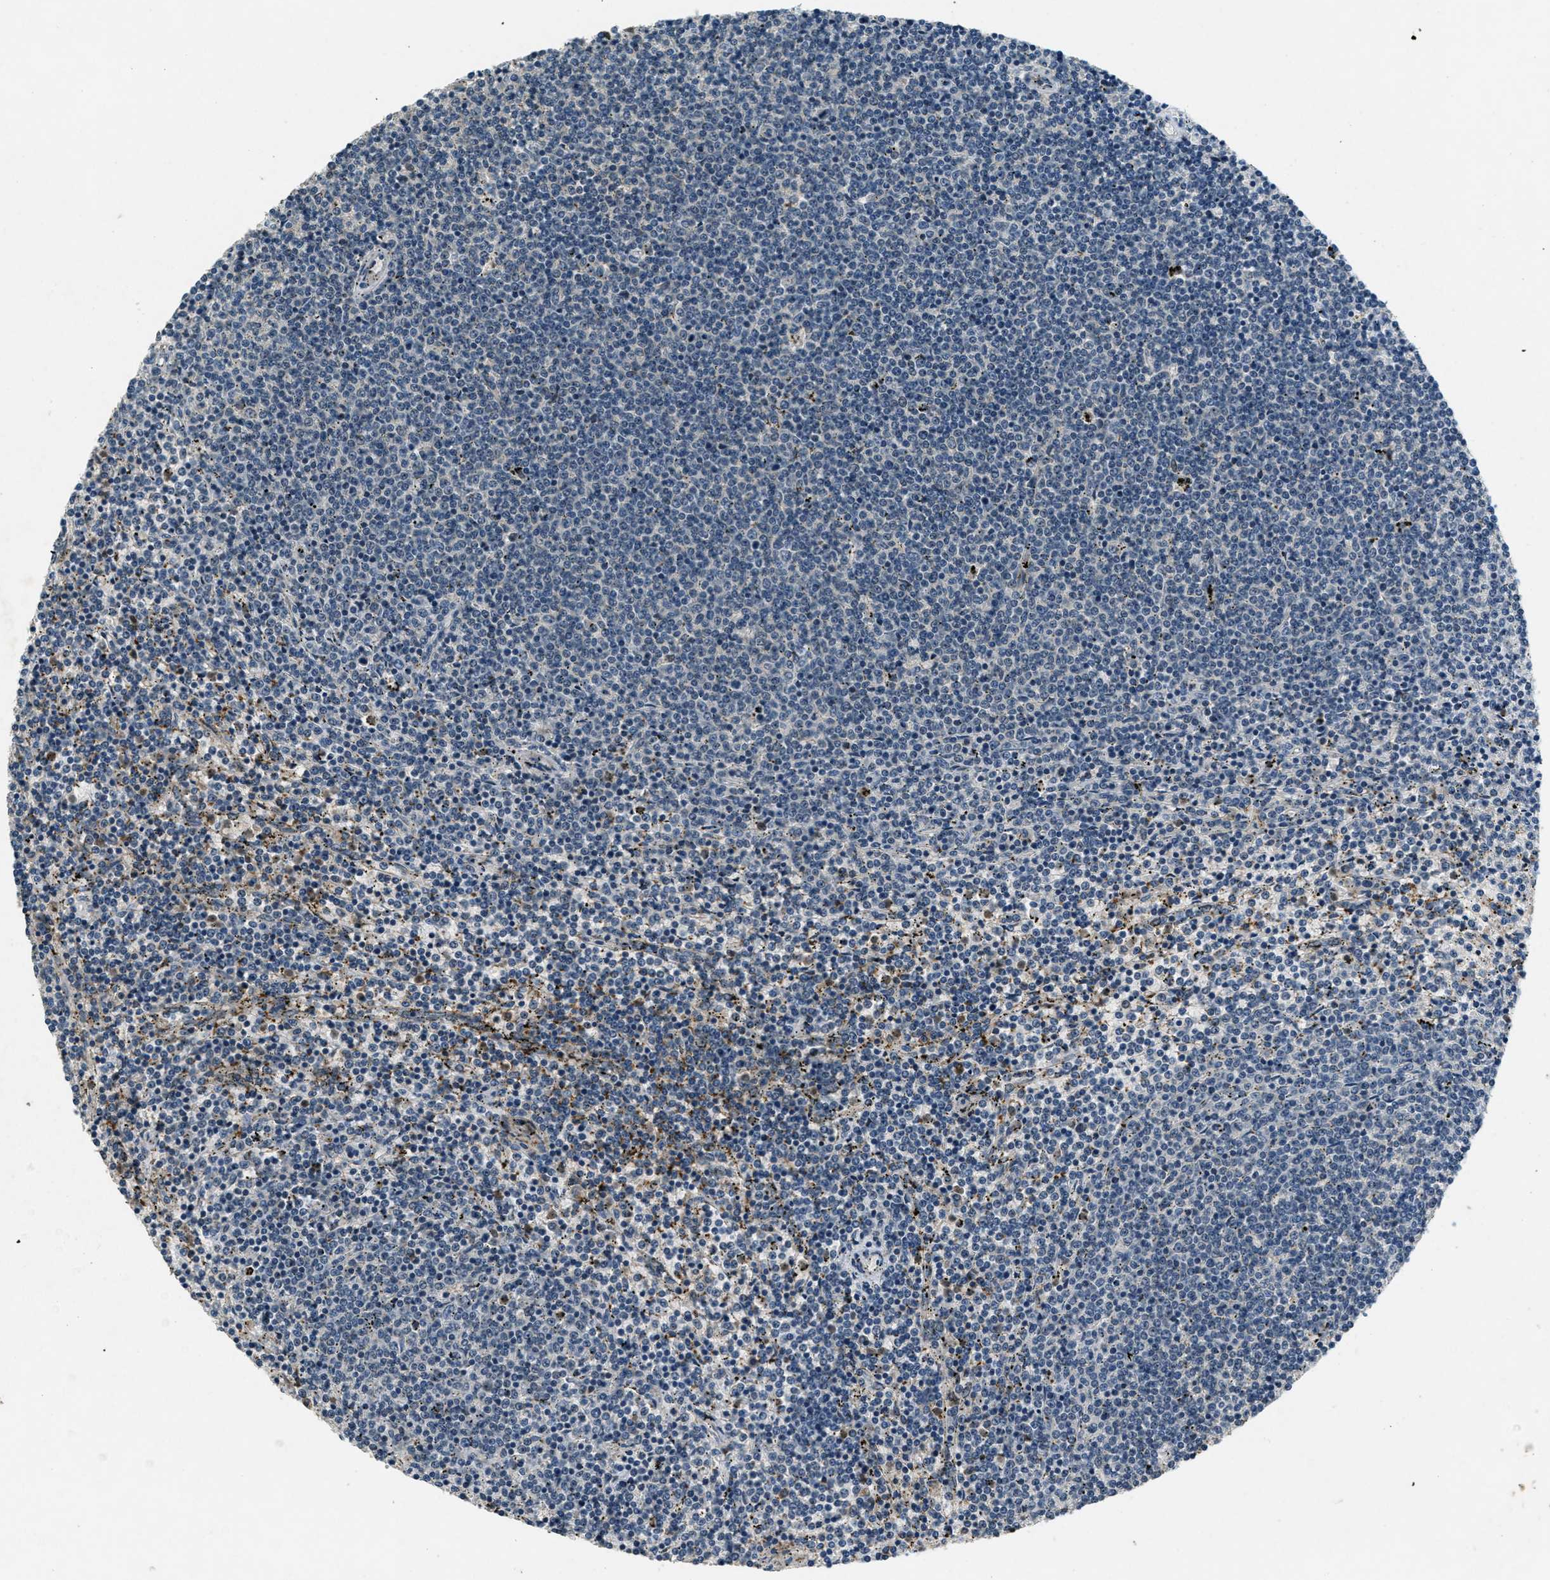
{"staining": {"intensity": "negative", "quantity": "none", "location": "none"}, "tissue": "lymphoma", "cell_type": "Tumor cells", "image_type": "cancer", "snomed": [{"axis": "morphology", "description": "Malignant lymphoma, non-Hodgkin's type, Low grade"}, {"axis": "topography", "description": "Spleen"}], "caption": "This is an immunohistochemistry (IHC) micrograph of low-grade malignant lymphoma, non-Hodgkin's type. There is no expression in tumor cells.", "gene": "RAB3D", "patient": {"sex": "female", "age": 50}}